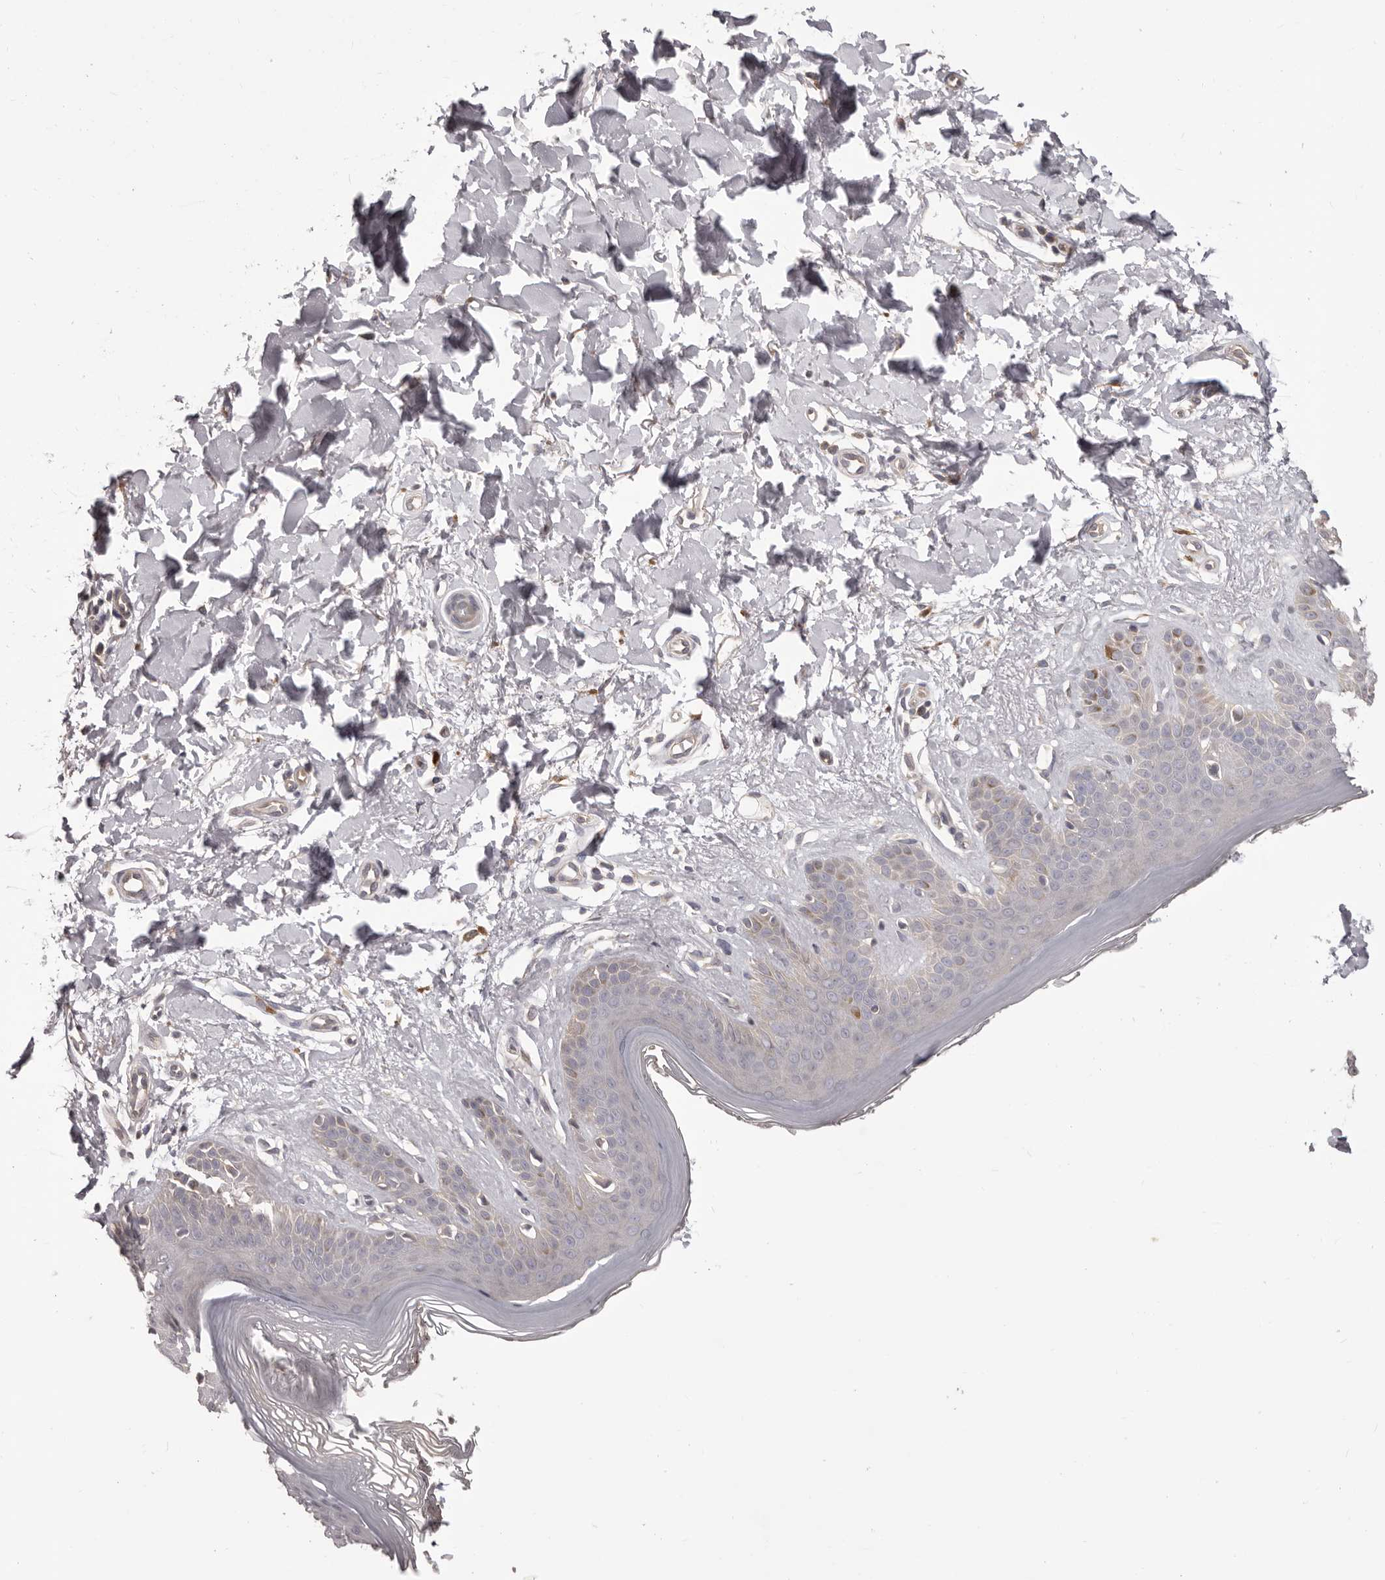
{"staining": {"intensity": "negative", "quantity": "none", "location": "none"}, "tissue": "skin", "cell_type": "Fibroblasts", "image_type": "normal", "snomed": [{"axis": "morphology", "description": "Normal tissue, NOS"}, {"axis": "topography", "description": "Skin"}], "caption": "Immunohistochemistry (IHC) photomicrograph of normal skin: skin stained with DAB exhibits no significant protein expression in fibroblasts. (DAB (3,3'-diaminobenzidine) IHC with hematoxylin counter stain).", "gene": "HRH1", "patient": {"sex": "female", "age": 64}}